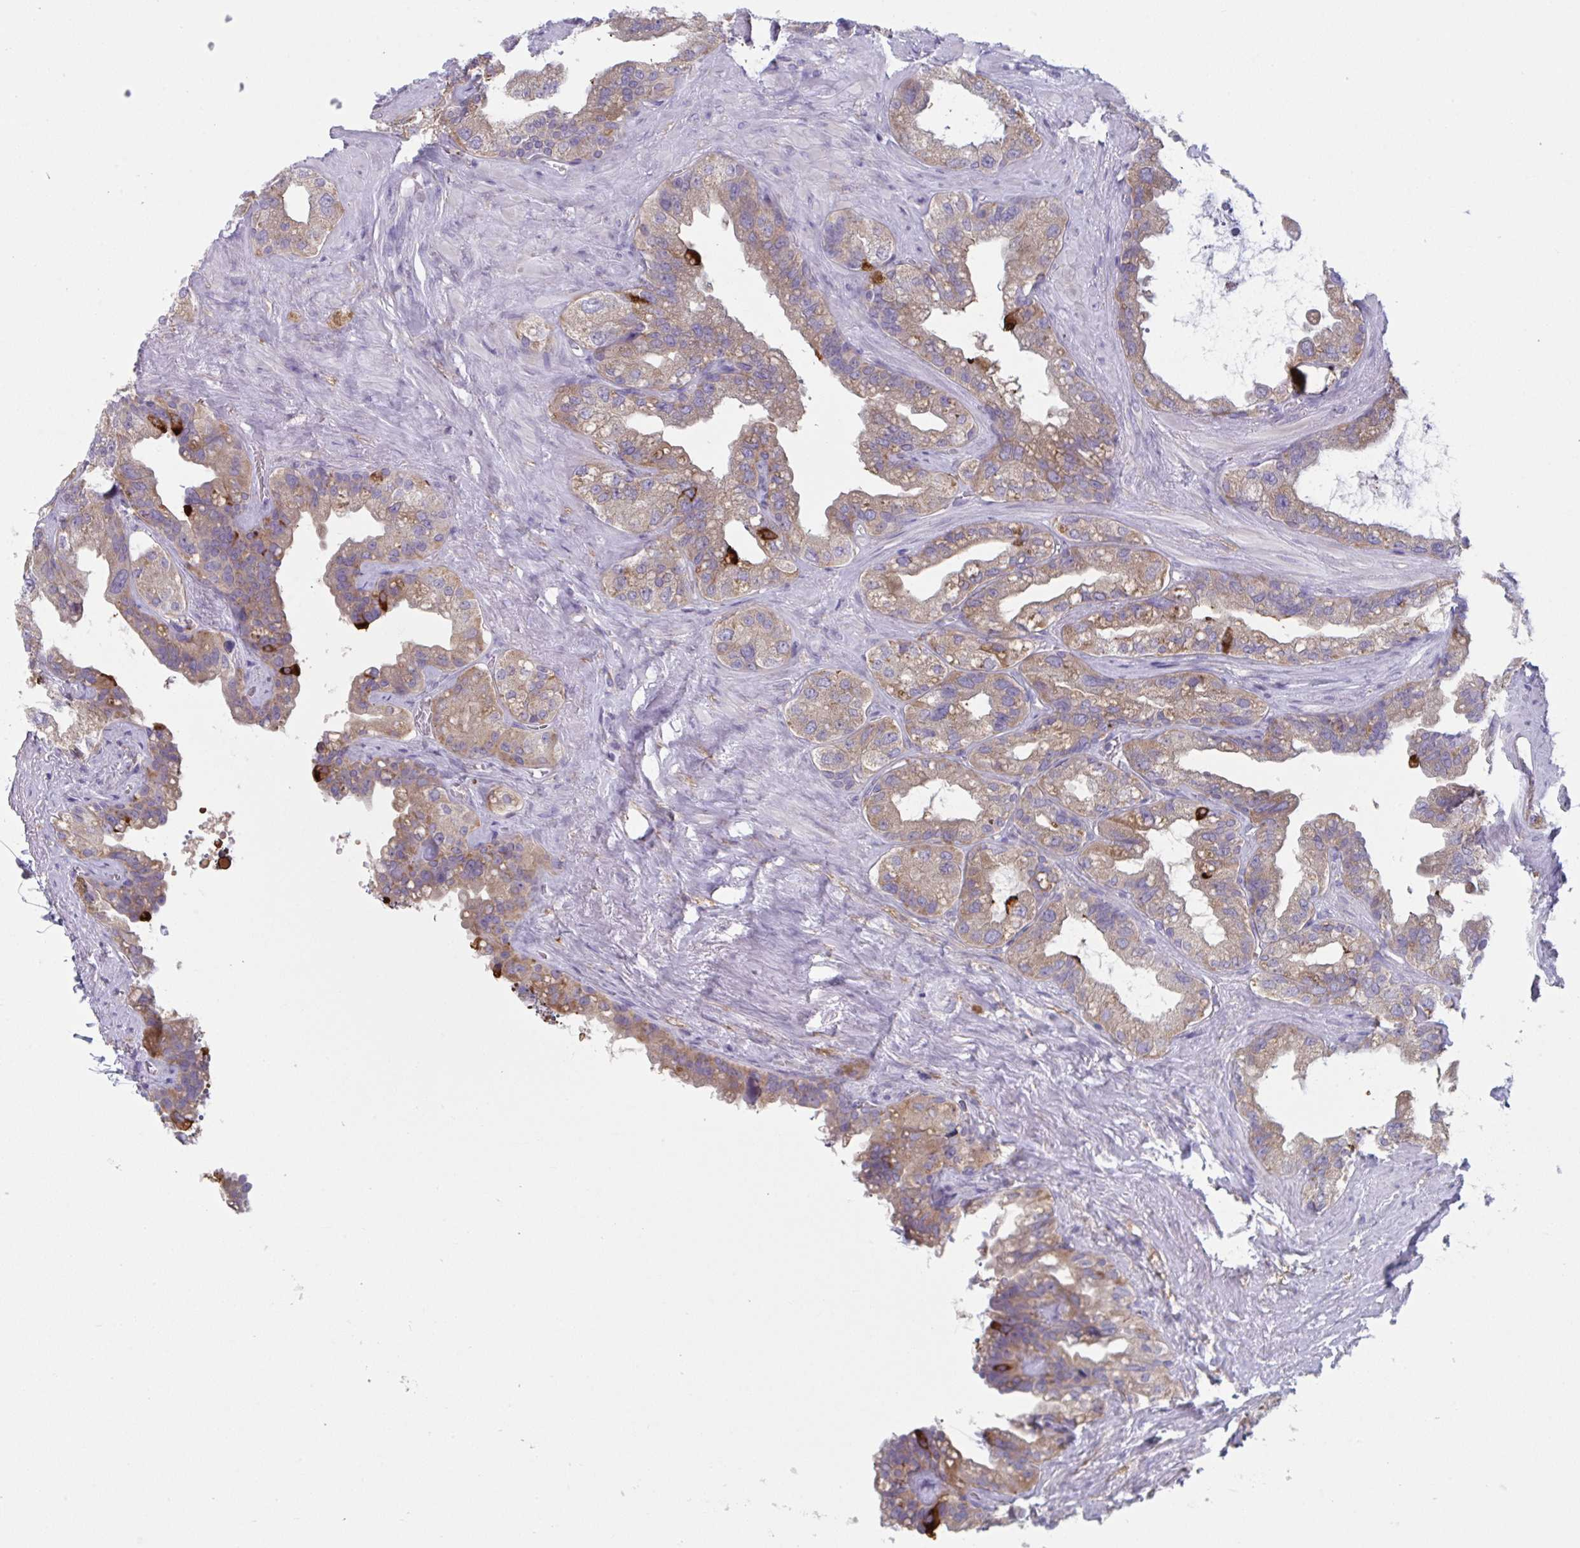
{"staining": {"intensity": "moderate", "quantity": "25%-75%", "location": "cytoplasmic/membranous"}, "tissue": "seminal vesicle", "cell_type": "Glandular cells", "image_type": "normal", "snomed": [{"axis": "morphology", "description": "Normal tissue, NOS"}, {"axis": "topography", "description": "Seminal veicle"}, {"axis": "topography", "description": "Peripheral nerve tissue"}], "caption": "IHC micrograph of benign seminal vesicle: human seminal vesicle stained using immunohistochemistry exhibits medium levels of moderate protein expression localized specifically in the cytoplasmic/membranous of glandular cells, appearing as a cytoplasmic/membranous brown color.", "gene": "NIPSNAP1", "patient": {"sex": "male", "age": 76}}